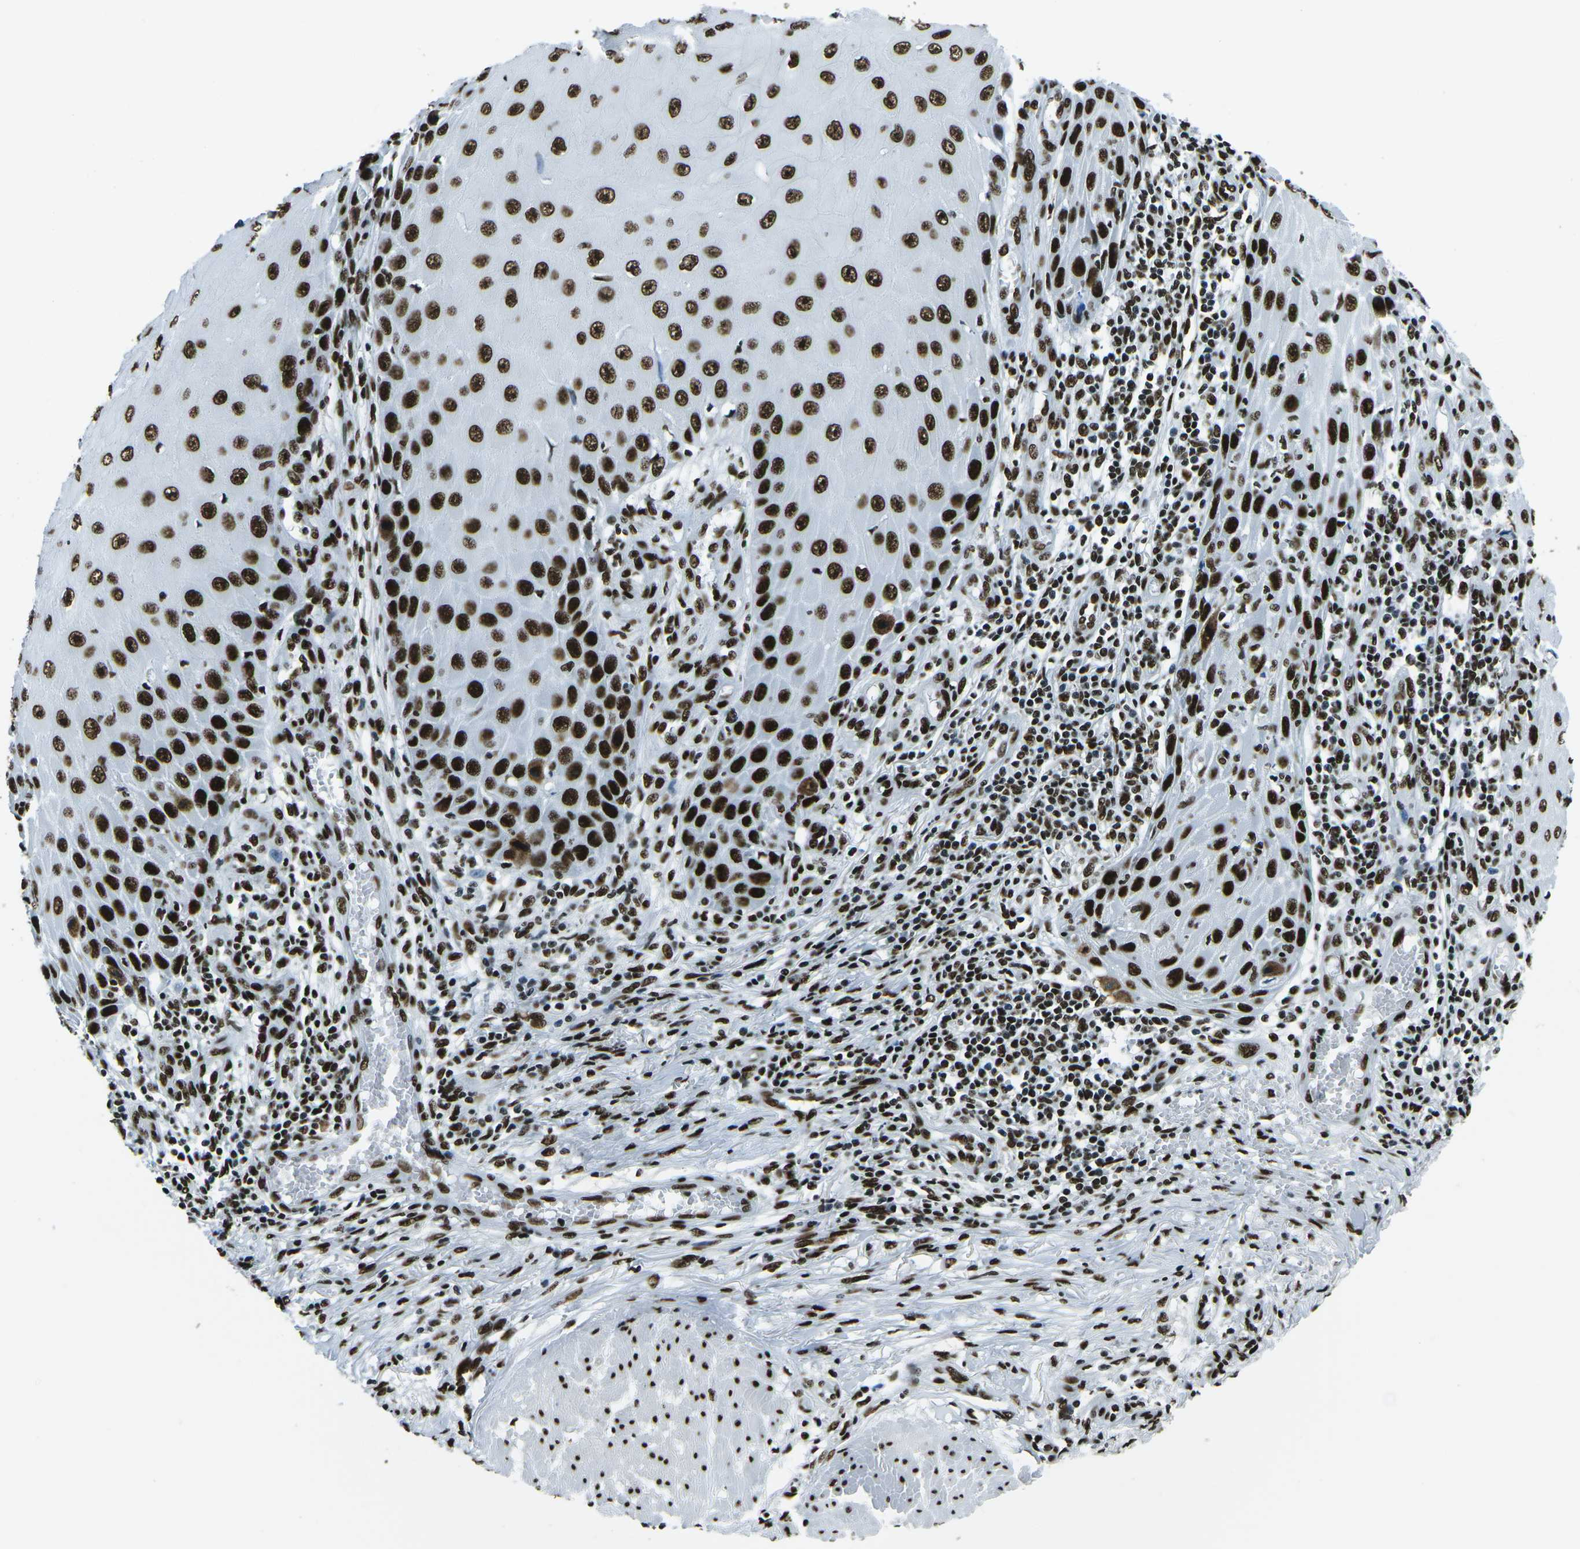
{"staining": {"intensity": "strong", "quantity": ">75%", "location": "nuclear"}, "tissue": "skin cancer", "cell_type": "Tumor cells", "image_type": "cancer", "snomed": [{"axis": "morphology", "description": "Squamous cell carcinoma, NOS"}, {"axis": "topography", "description": "Skin"}], "caption": "The immunohistochemical stain labels strong nuclear expression in tumor cells of skin cancer tissue.", "gene": "HNRNPL", "patient": {"sex": "female", "age": 73}}